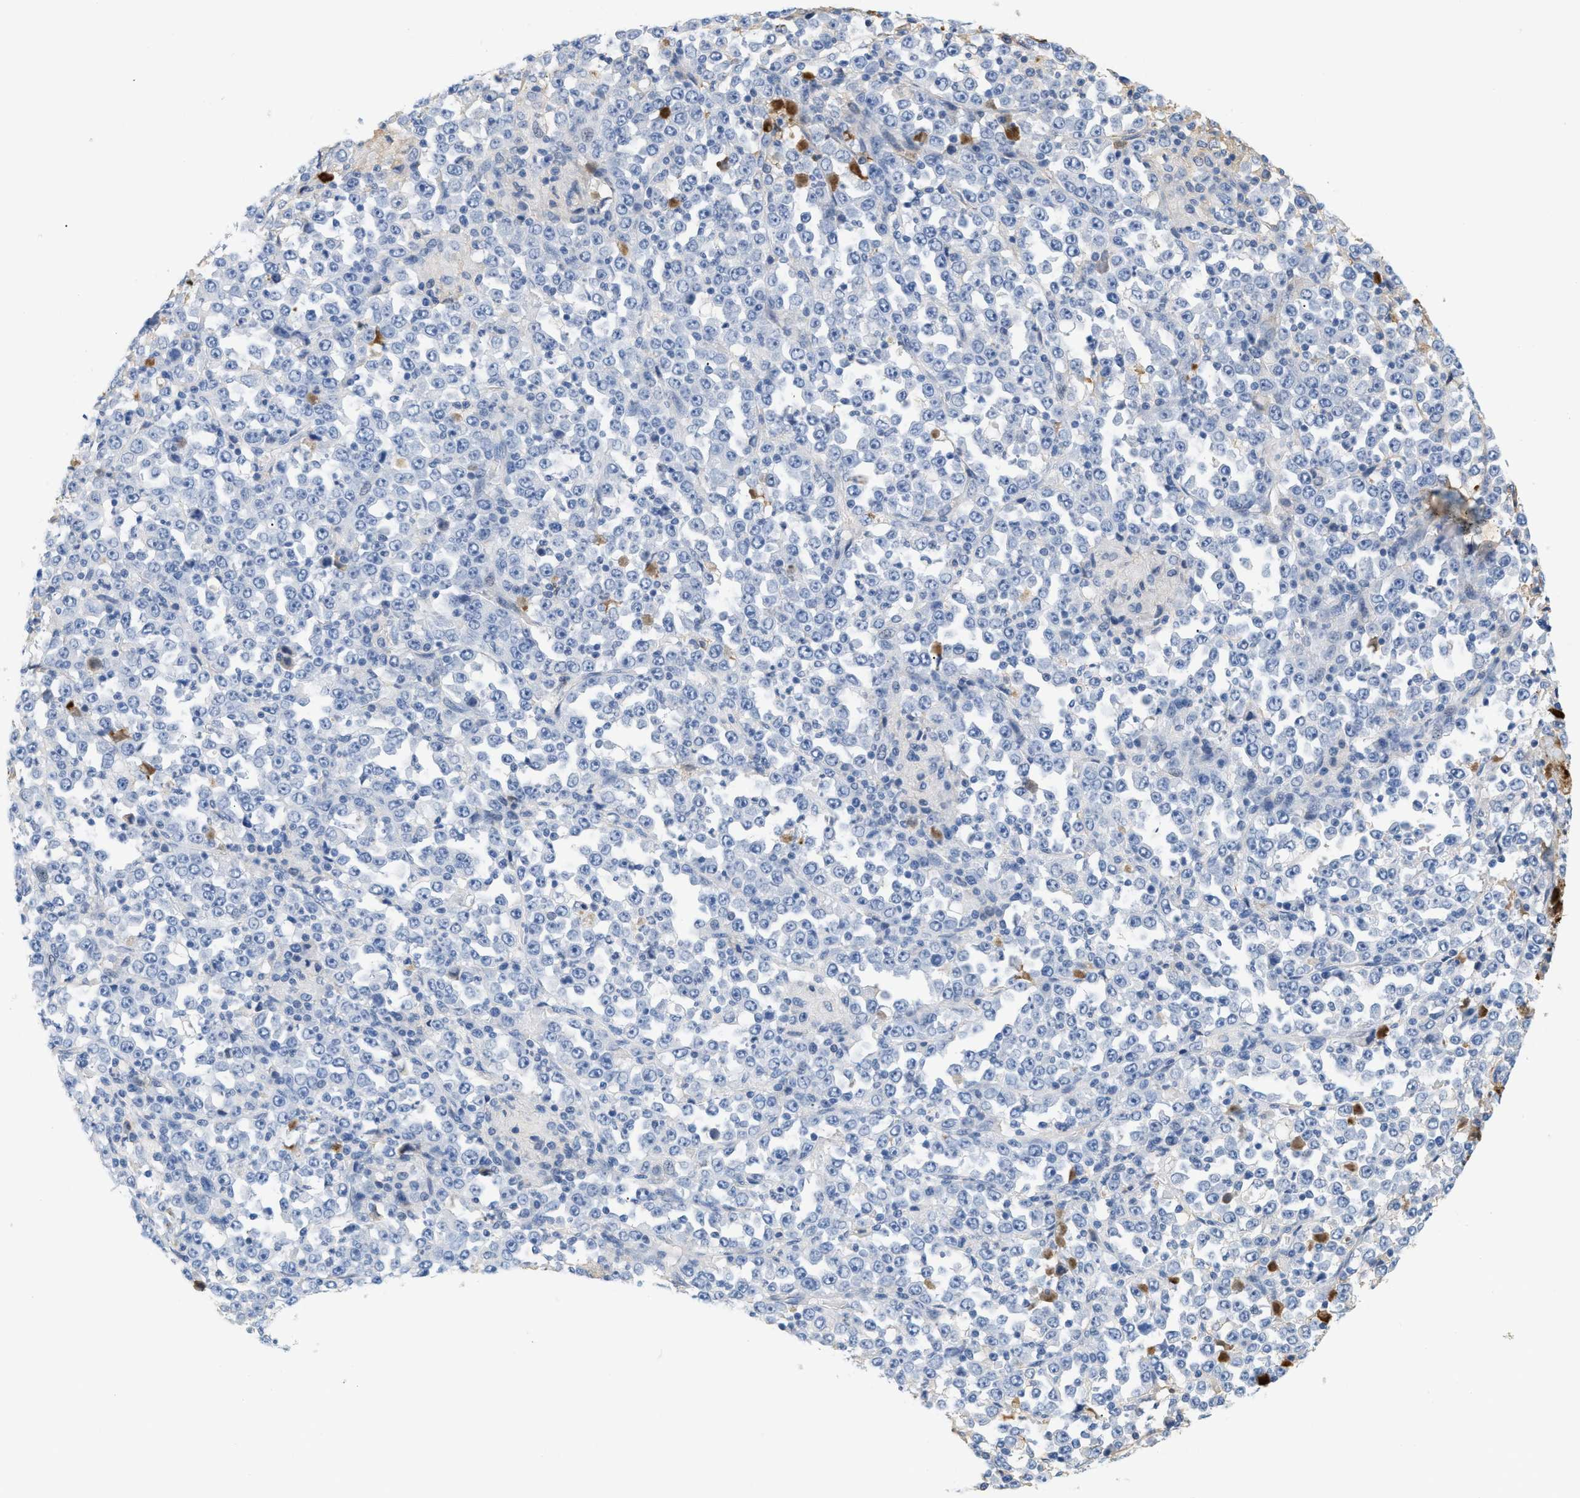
{"staining": {"intensity": "negative", "quantity": "none", "location": "none"}, "tissue": "stomach cancer", "cell_type": "Tumor cells", "image_type": "cancer", "snomed": [{"axis": "morphology", "description": "Normal tissue, NOS"}, {"axis": "morphology", "description": "Adenocarcinoma, NOS"}, {"axis": "topography", "description": "Stomach, upper"}, {"axis": "topography", "description": "Stomach"}], "caption": "Immunohistochemical staining of stomach adenocarcinoma displays no significant staining in tumor cells.", "gene": "CFH", "patient": {"sex": "male", "age": 59}}